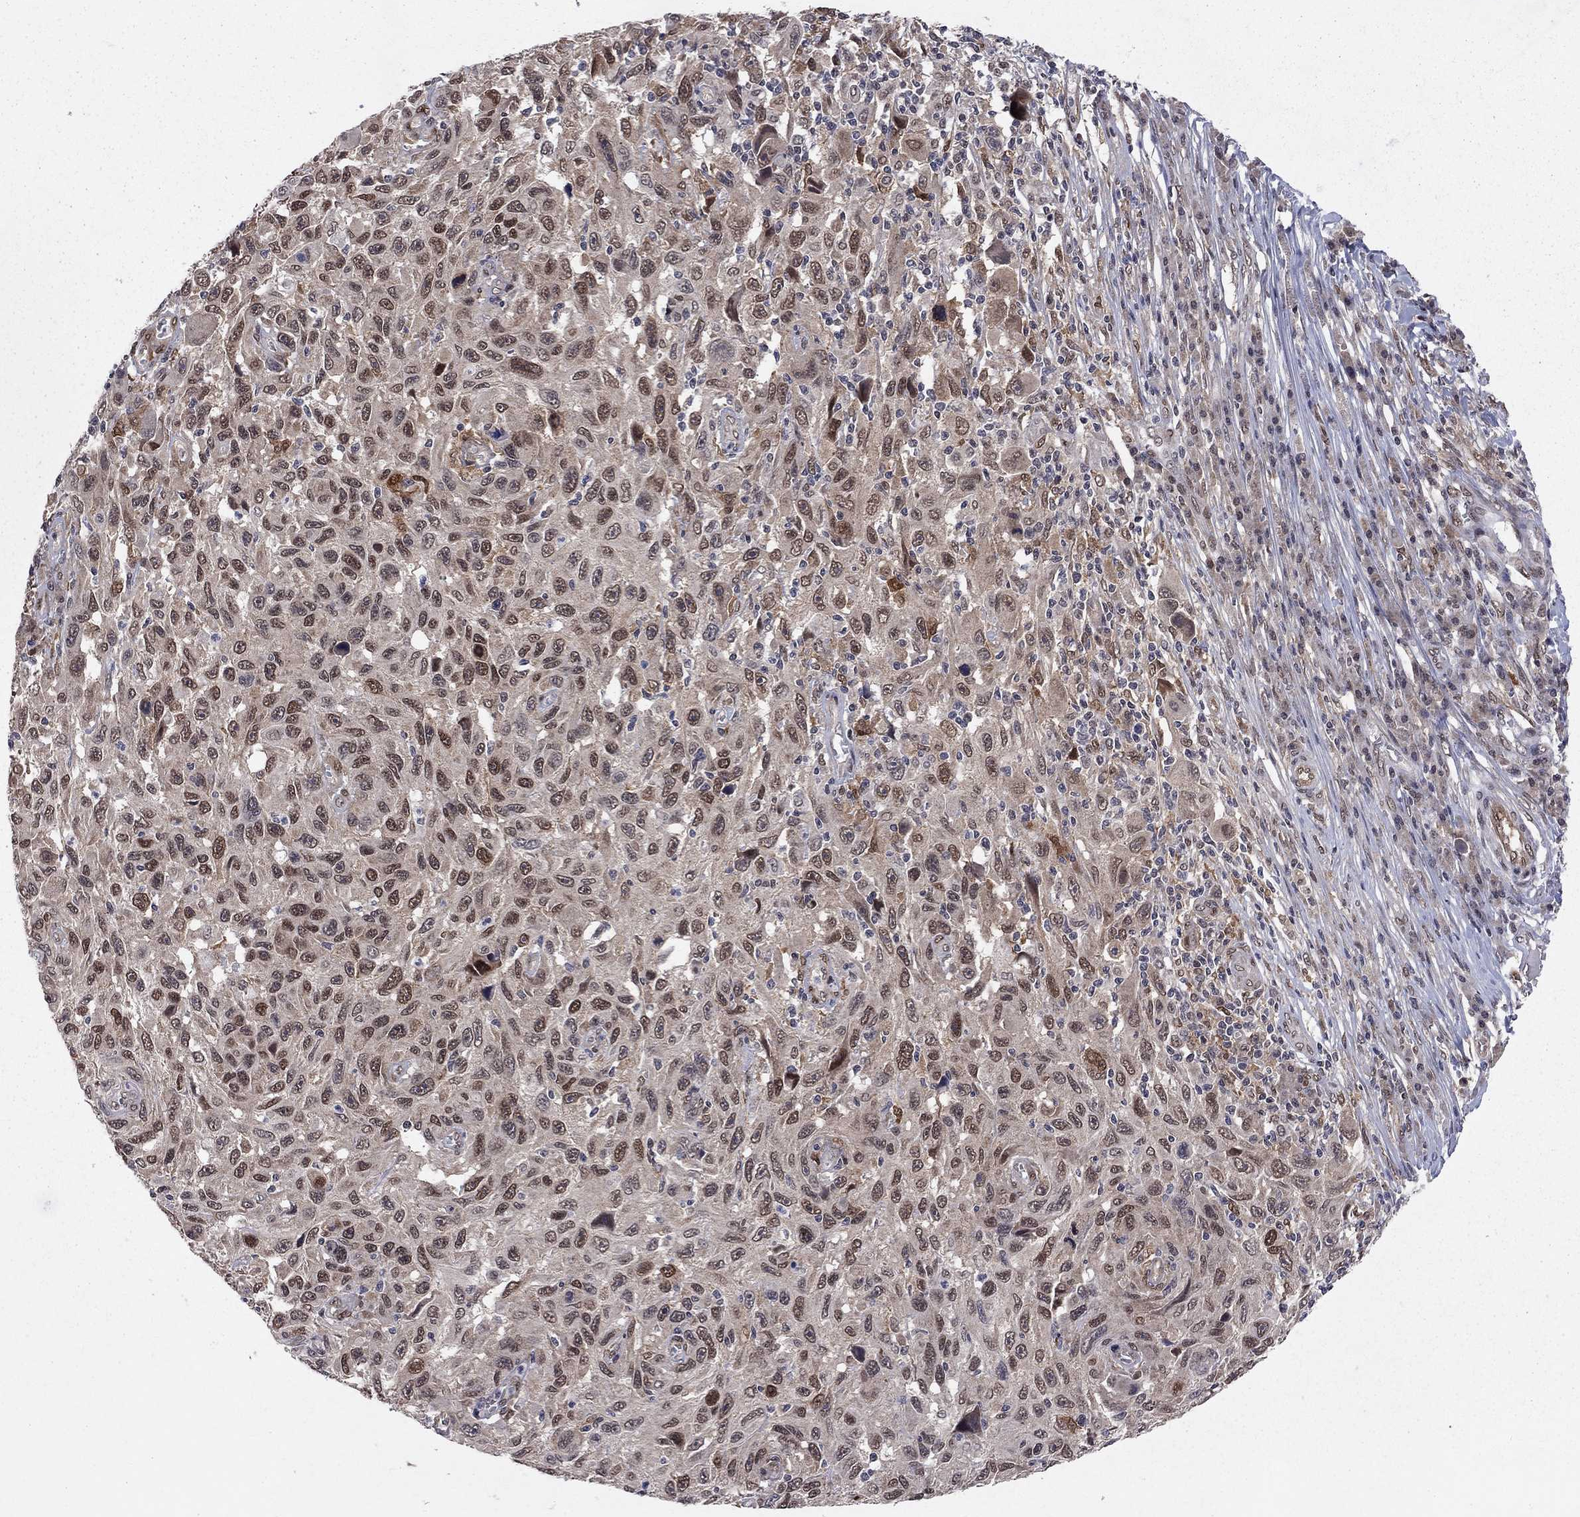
{"staining": {"intensity": "moderate", "quantity": "25%-75%", "location": "nuclear"}, "tissue": "melanoma", "cell_type": "Tumor cells", "image_type": "cancer", "snomed": [{"axis": "morphology", "description": "Malignant melanoma, NOS"}, {"axis": "topography", "description": "Skin"}], "caption": "The micrograph reveals a brown stain indicating the presence of a protein in the nuclear of tumor cells in malignant melanoma. (DAB (3,3'-diaminobenzidine) = brown stain, brightfield microscopy at high magnification).", "gene": "SAP30L", "patient": {"sex": "male", "age": 53}}